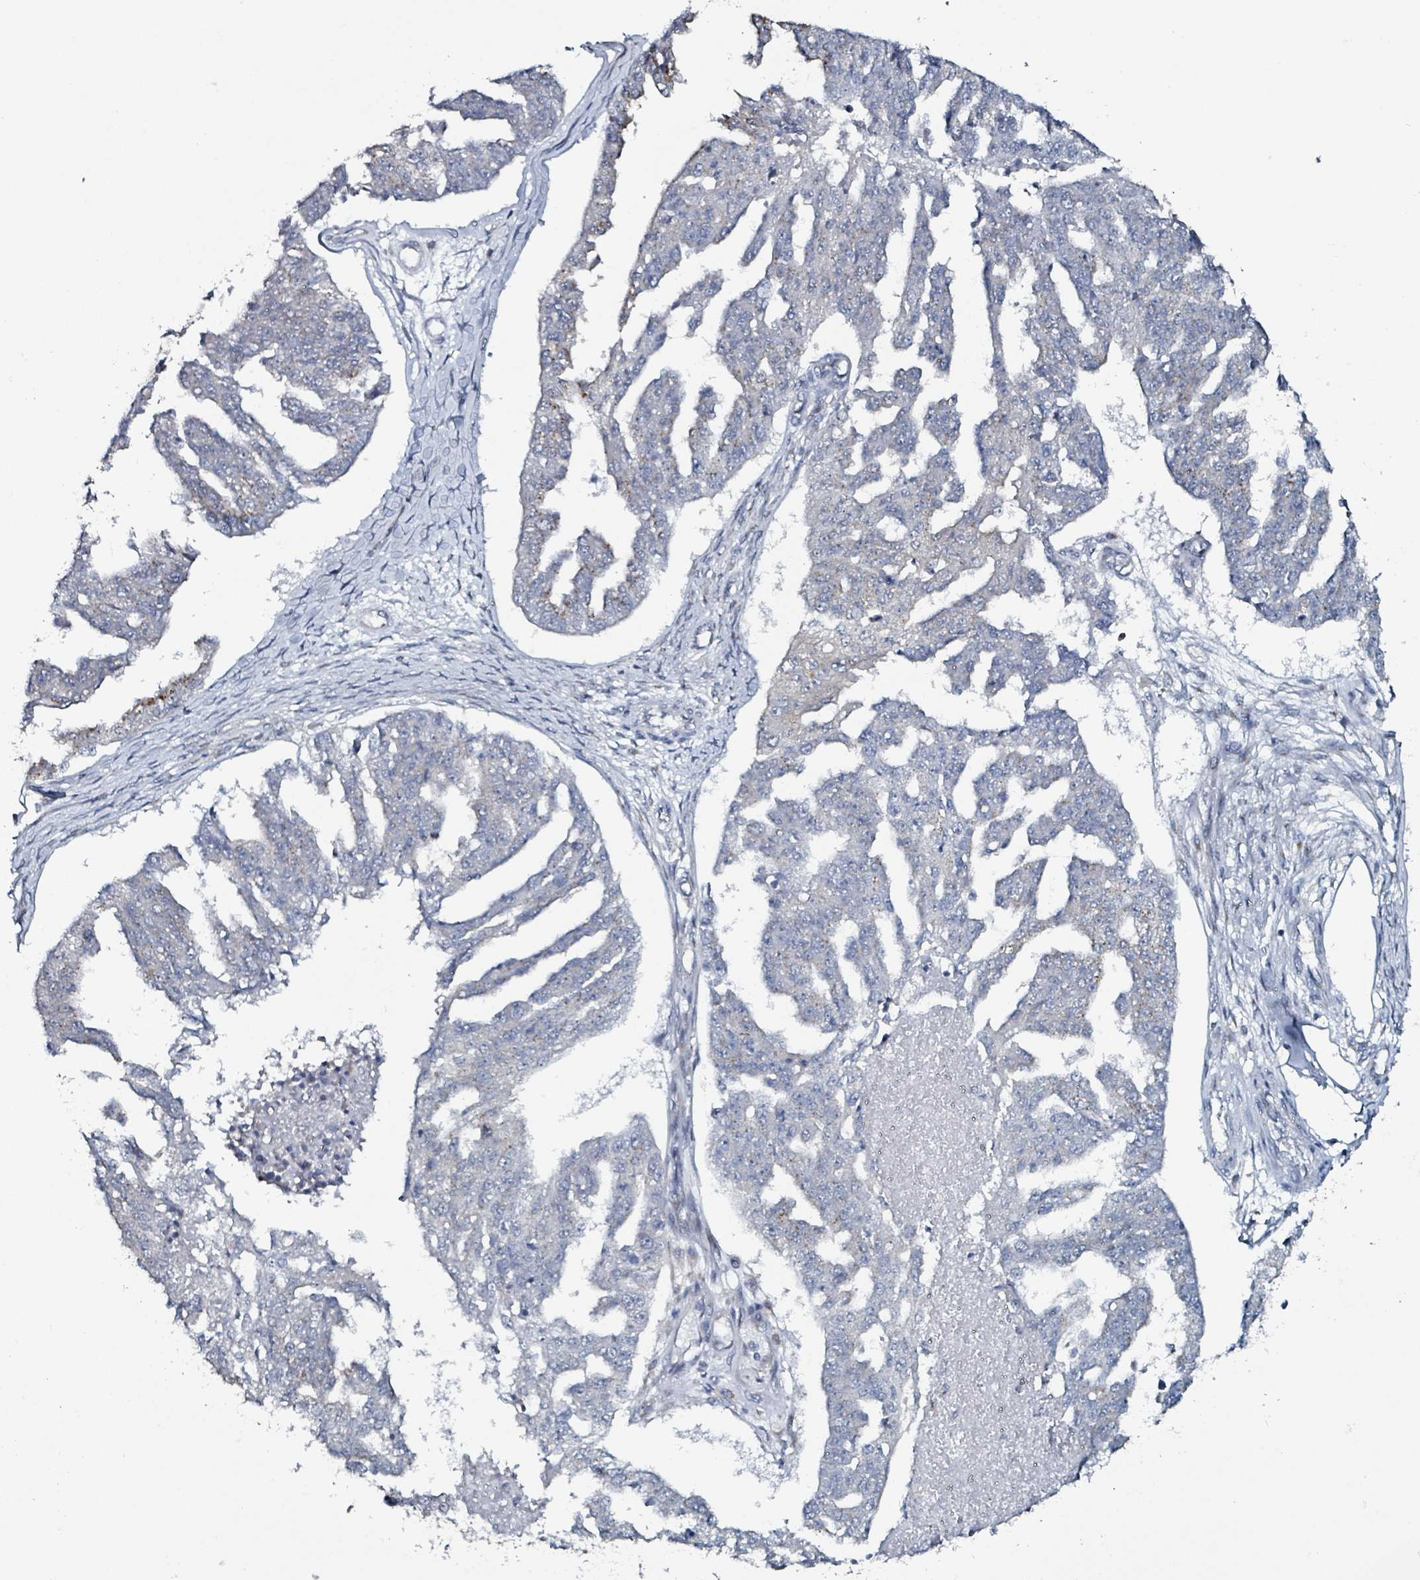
{"staining": {"intensity": "negative", "quantity": "none", "location": "none"}, "tissue": "ovarian cancer", "cell_type": "Tumor cells", "image_type": "cancer", "snomed": [{"axis": "morphology", "description": "Cystadenocarcinoma, serous, NOS"}, {"axis": "topography", "description": "Ovary"}], "caption": "This is an IHC histopathology image of human ovarian serous cystadenocarcinoma. There is no expression in tumor cells.", "gene": "B3GAT3", "patient": {"sex": "female", "age": 58}}